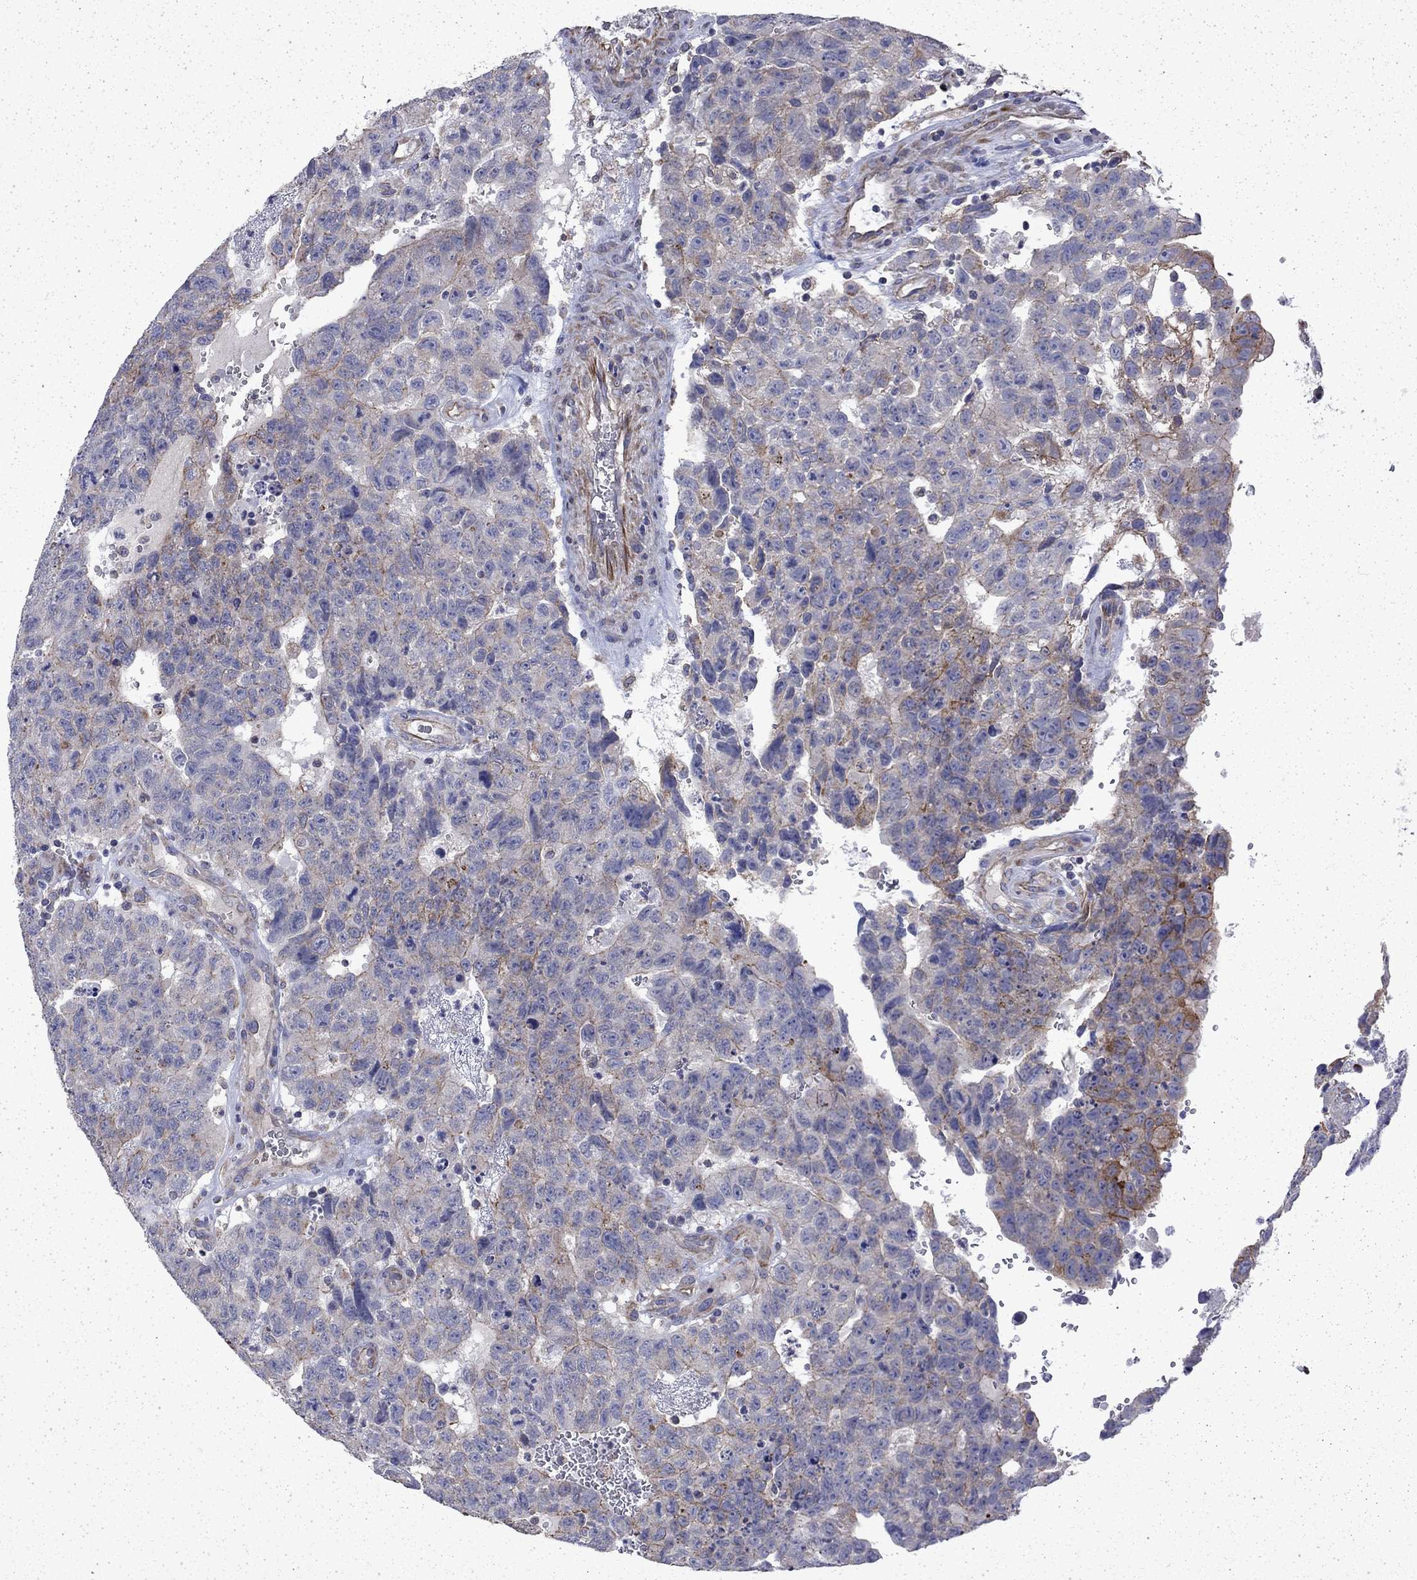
{"staining": {"intensity": "moderate", "quantity": "<25%", "location": "cytoplasmic/membranous"}, "tissue": "testis cancer", "cell_type": "Tumor cells", "image_type": "cancer", "snomed": [{"axis": "morphology", "description": "Carcinoma, Embryonal, NOS"}, {"axis": "topography", "description": "Testis"}], "caption": "Brown immunohistochemical staining in embryonal carcinoma (testis) exhibits moderate cytoplasmic/membranous positivity in approximately <25% of tumor cells.", "gene": "DTNA", "patient": {"sex": "male", "age": 24}}